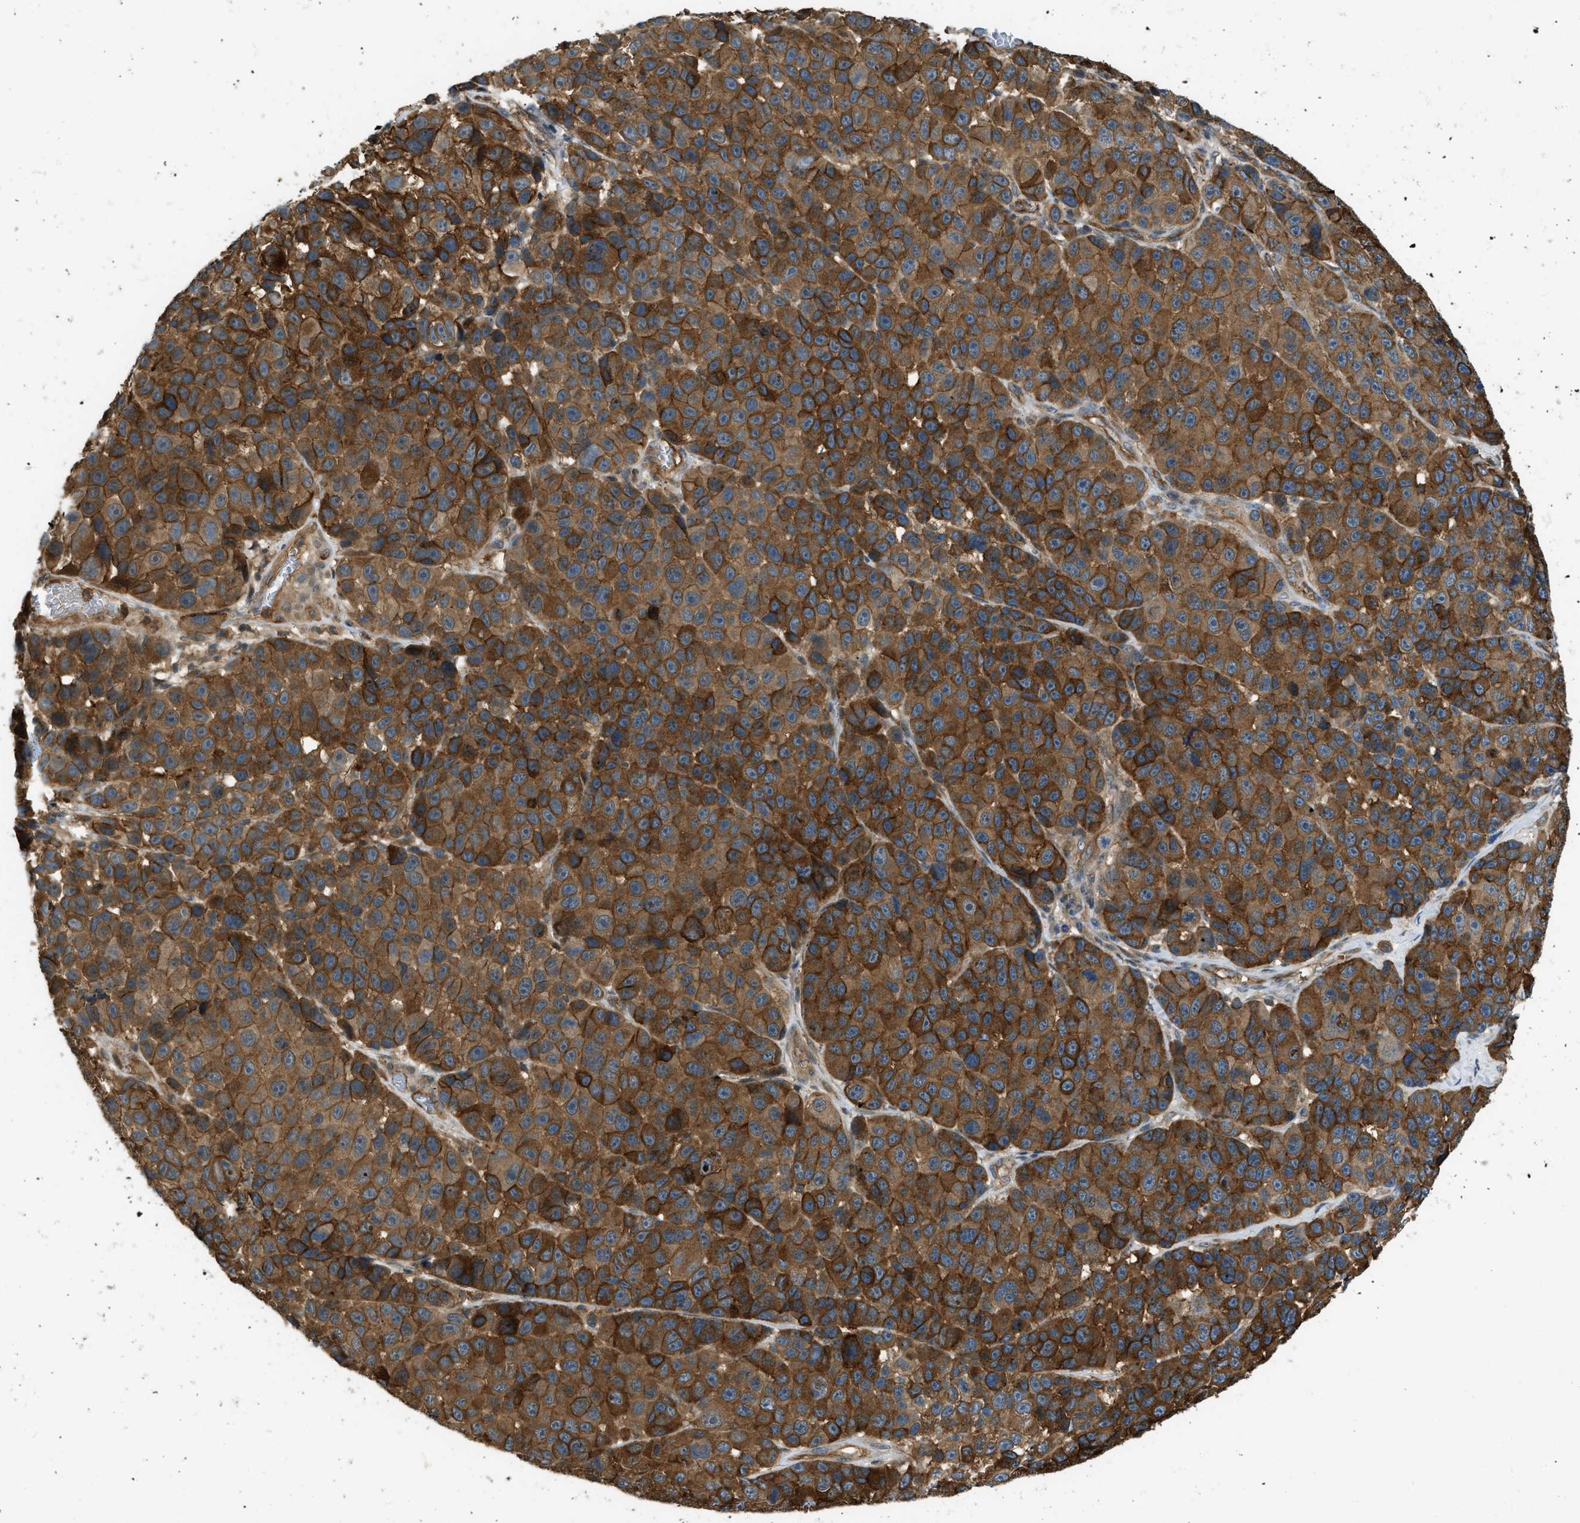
{"staining": {"intensity": "strong", "quantity": ">75%", "location": "cytoplasmic/membranous"}, "tissue": "melanoma", "cell_type": "Tumor cells", "image_type": "cancer", "snomed": [{"axis": "morphology", "description": "Malignant melanoma, NOS"}, {"axis": "topography", "description": "Skin"}], "caption": "Immunohistochemical staining of human melanoma shows strong cytoplasmic/membranous protein staining in approximately >75% of tumor cells.", "gene": "BAG4", "patient": {"sex": "male", "age": 53}}